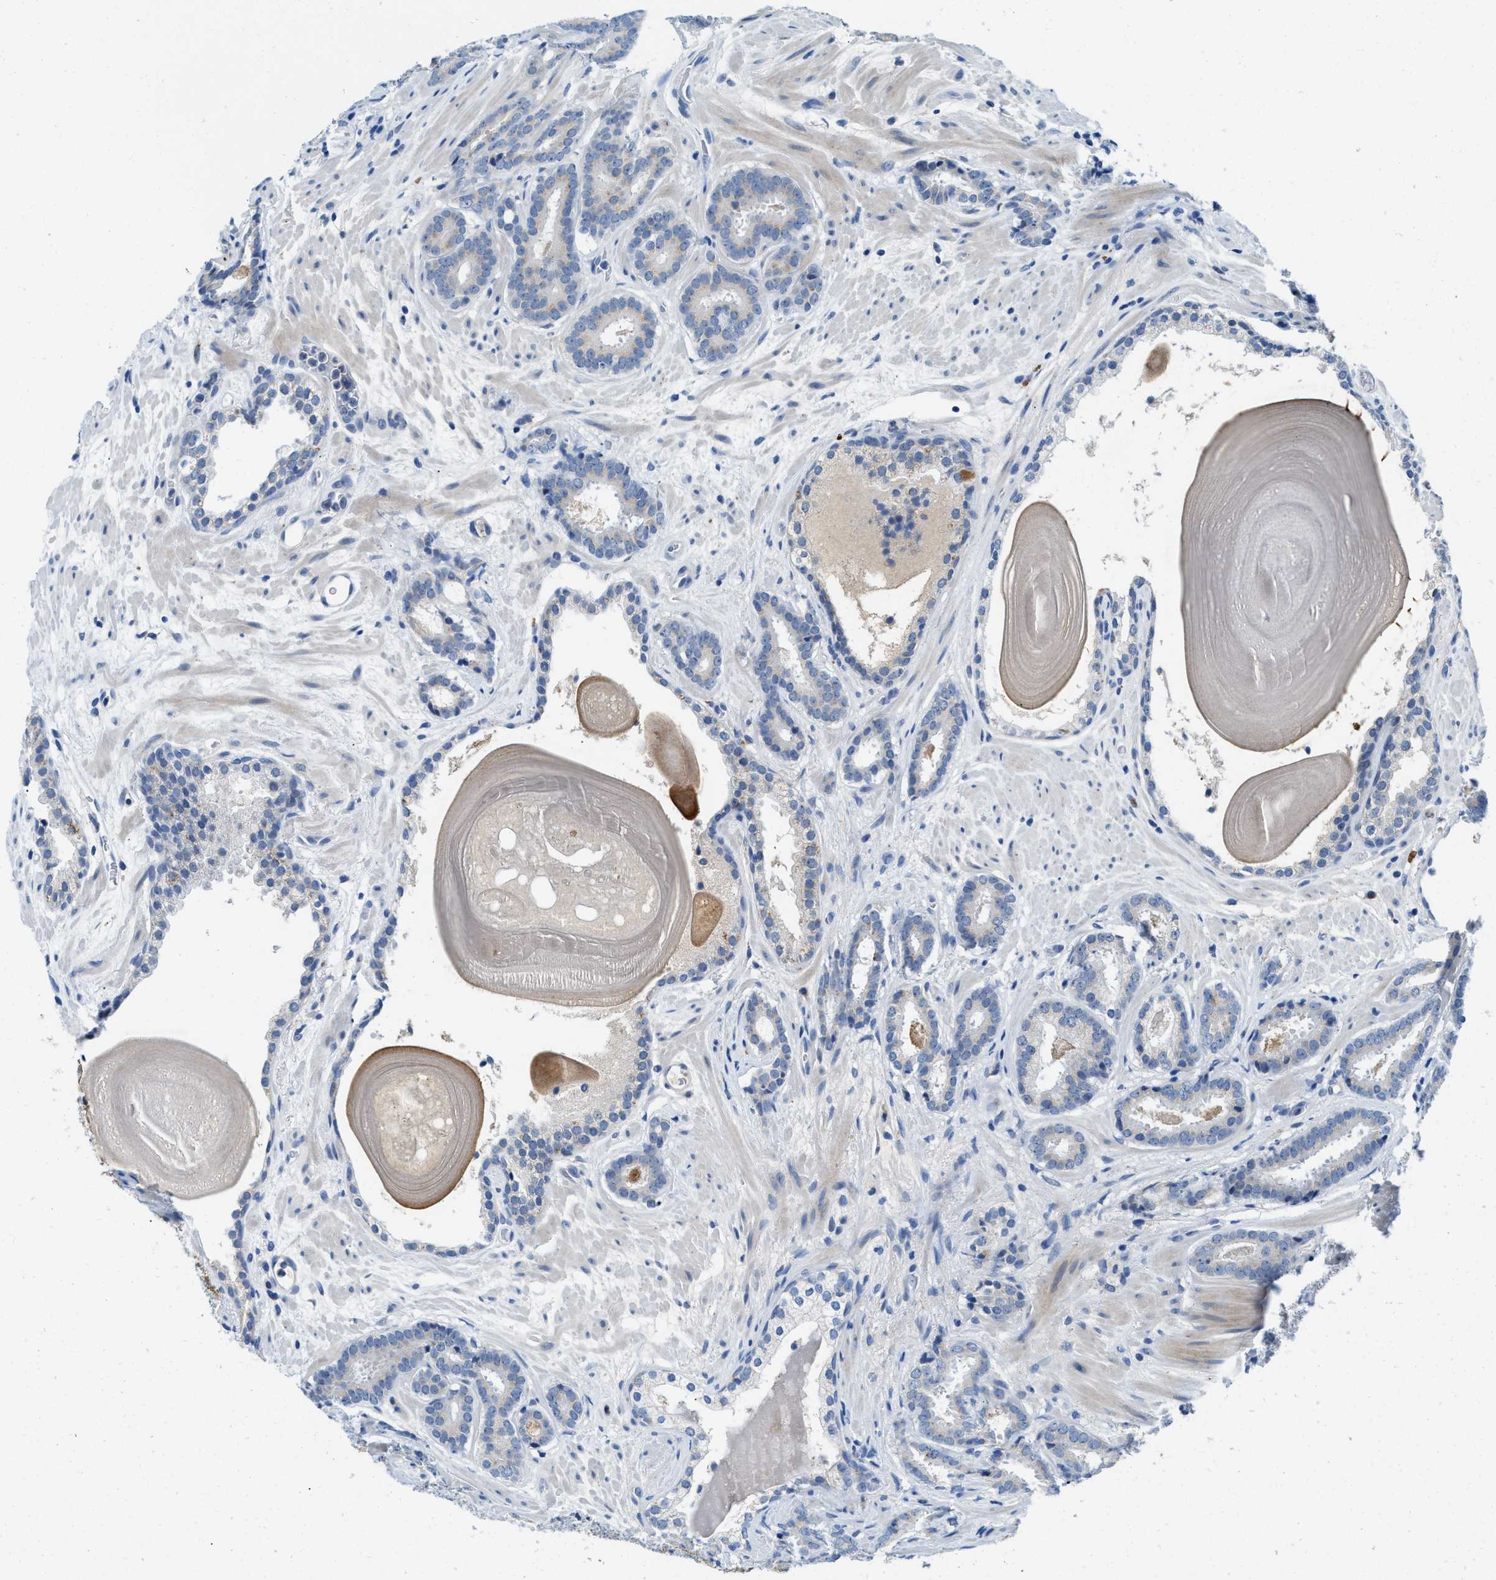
{"staining": {"intensity": "negative", "quantity": "none", "location": "none"}, "tissue": "prostate cancer", "cell_type": "Tumor cells", "image_type": "cancer", "snomed": [{"axis": "morphology", "description": "Adenocarcinoma, Low grade"}, {"axis": "topography", "description": "Prostate"}], "caption": "An immunohistochemistry (IHC) histopathology image of low-grade adenocarcinoma (prostate) is shown. There is no staining in tumor cells of low-grade adenocarcinoma (prostate). (DAB IHC with hematoxylin counter stain).", "gene": "TSPAN3", "patient": {"sex": "male", "age": 69}}